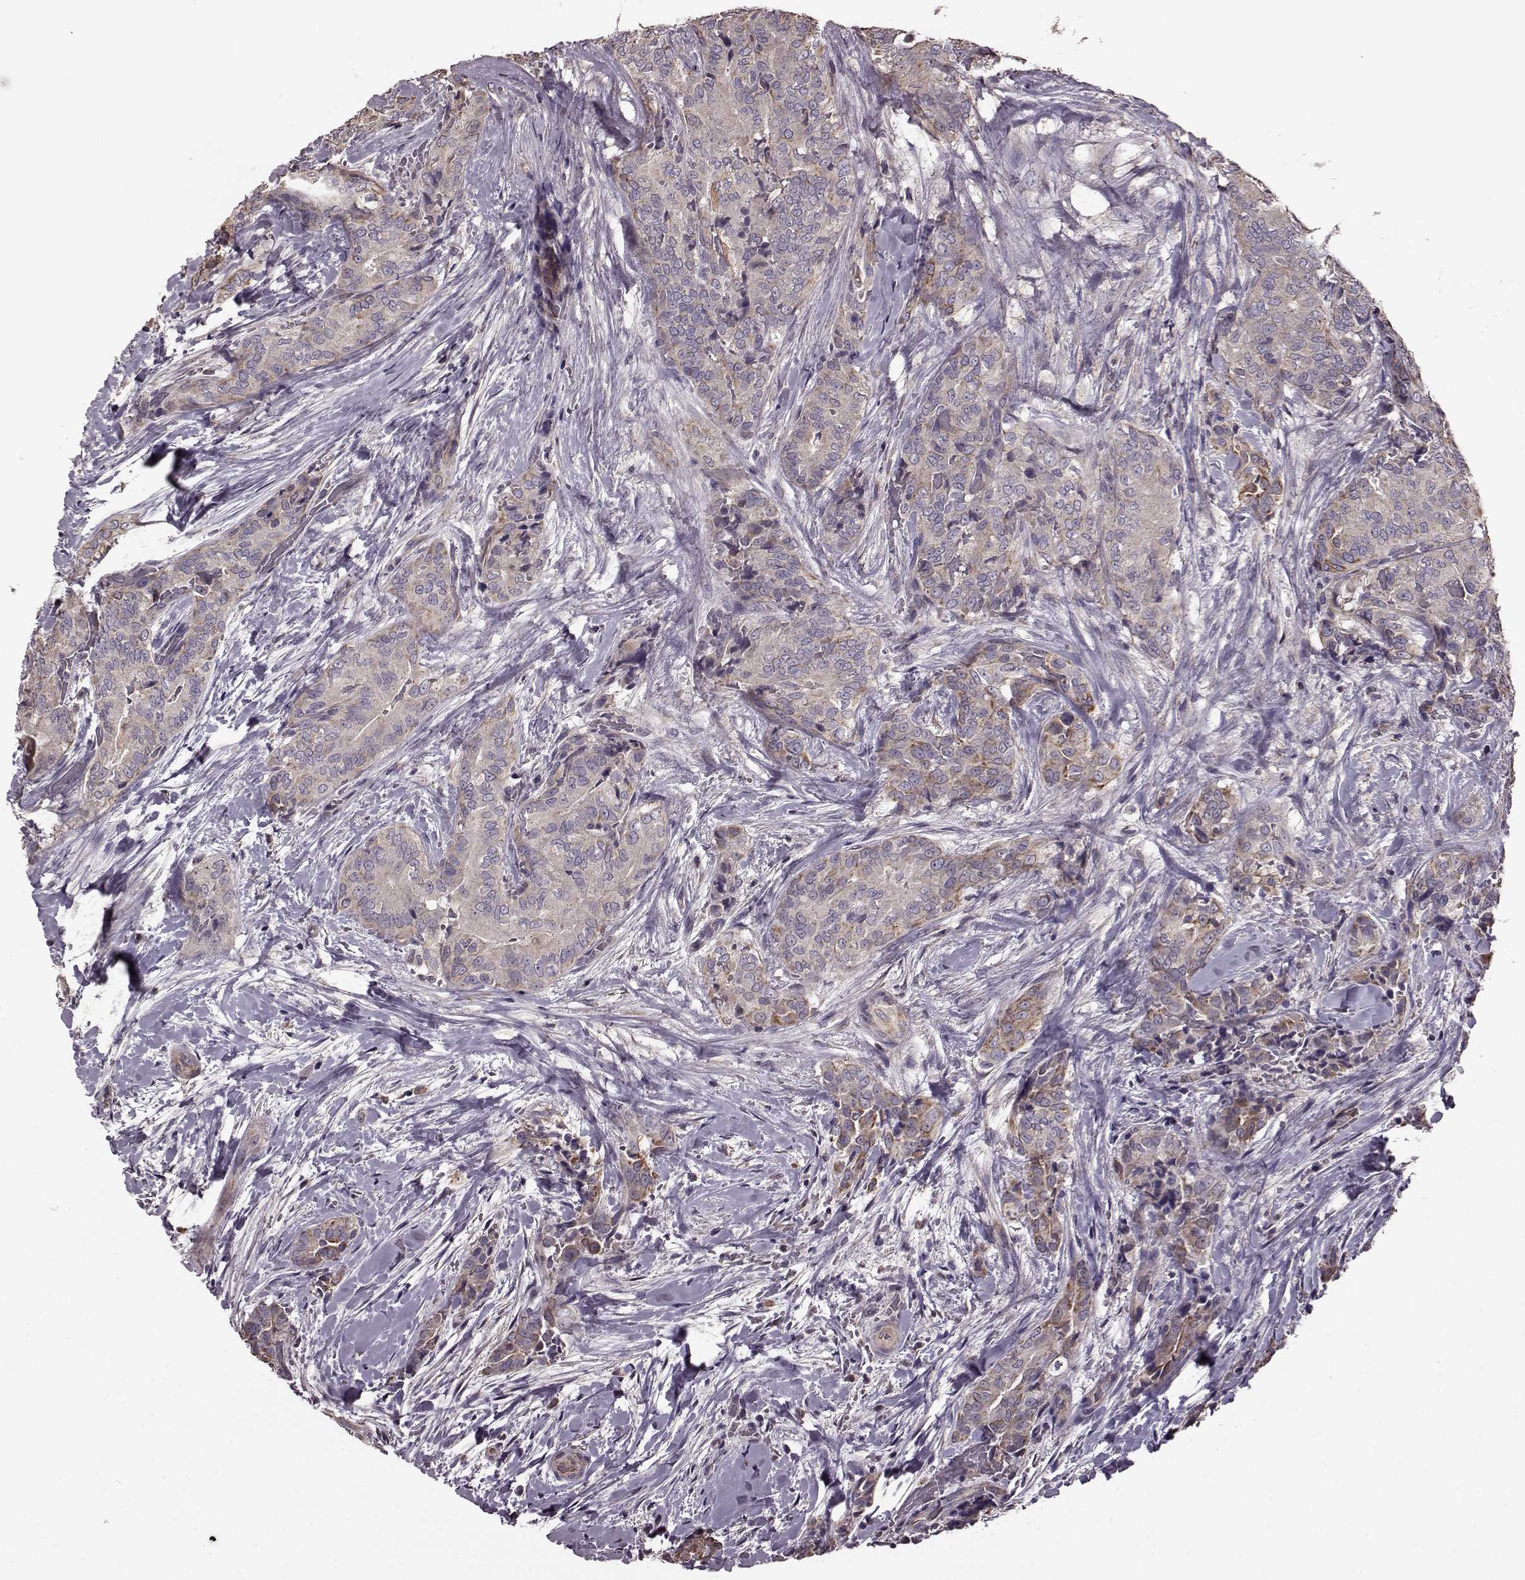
{"staining": {"intensity": "weak", "quantity": ">75%", "location": "cytoplasmic/membranous"}, "tissue": "thyroid cancer", "cell_type": "Tumor cells", "image_type": "cancer", "snomed": [{"axis": "morphology", "description": "Papillary adenocarcinoma, NOS"}, {"axis": "topography", "description": "Thyroid gland"}], "caption": "An immunohistochemistry micrograph of neoplastic tissue is shown. Protein staining in brown labels weak cytoplasmic/membranous positivity in thyroid cancer (papillary adenocarcinoma) within tumor cells. (Stains: DAB in brown, nuclei in blue, Microscopy: brightfield microscopy at high magnification).", "gene": "NTF3", "patient": {"sex": "male", "age": 61}}